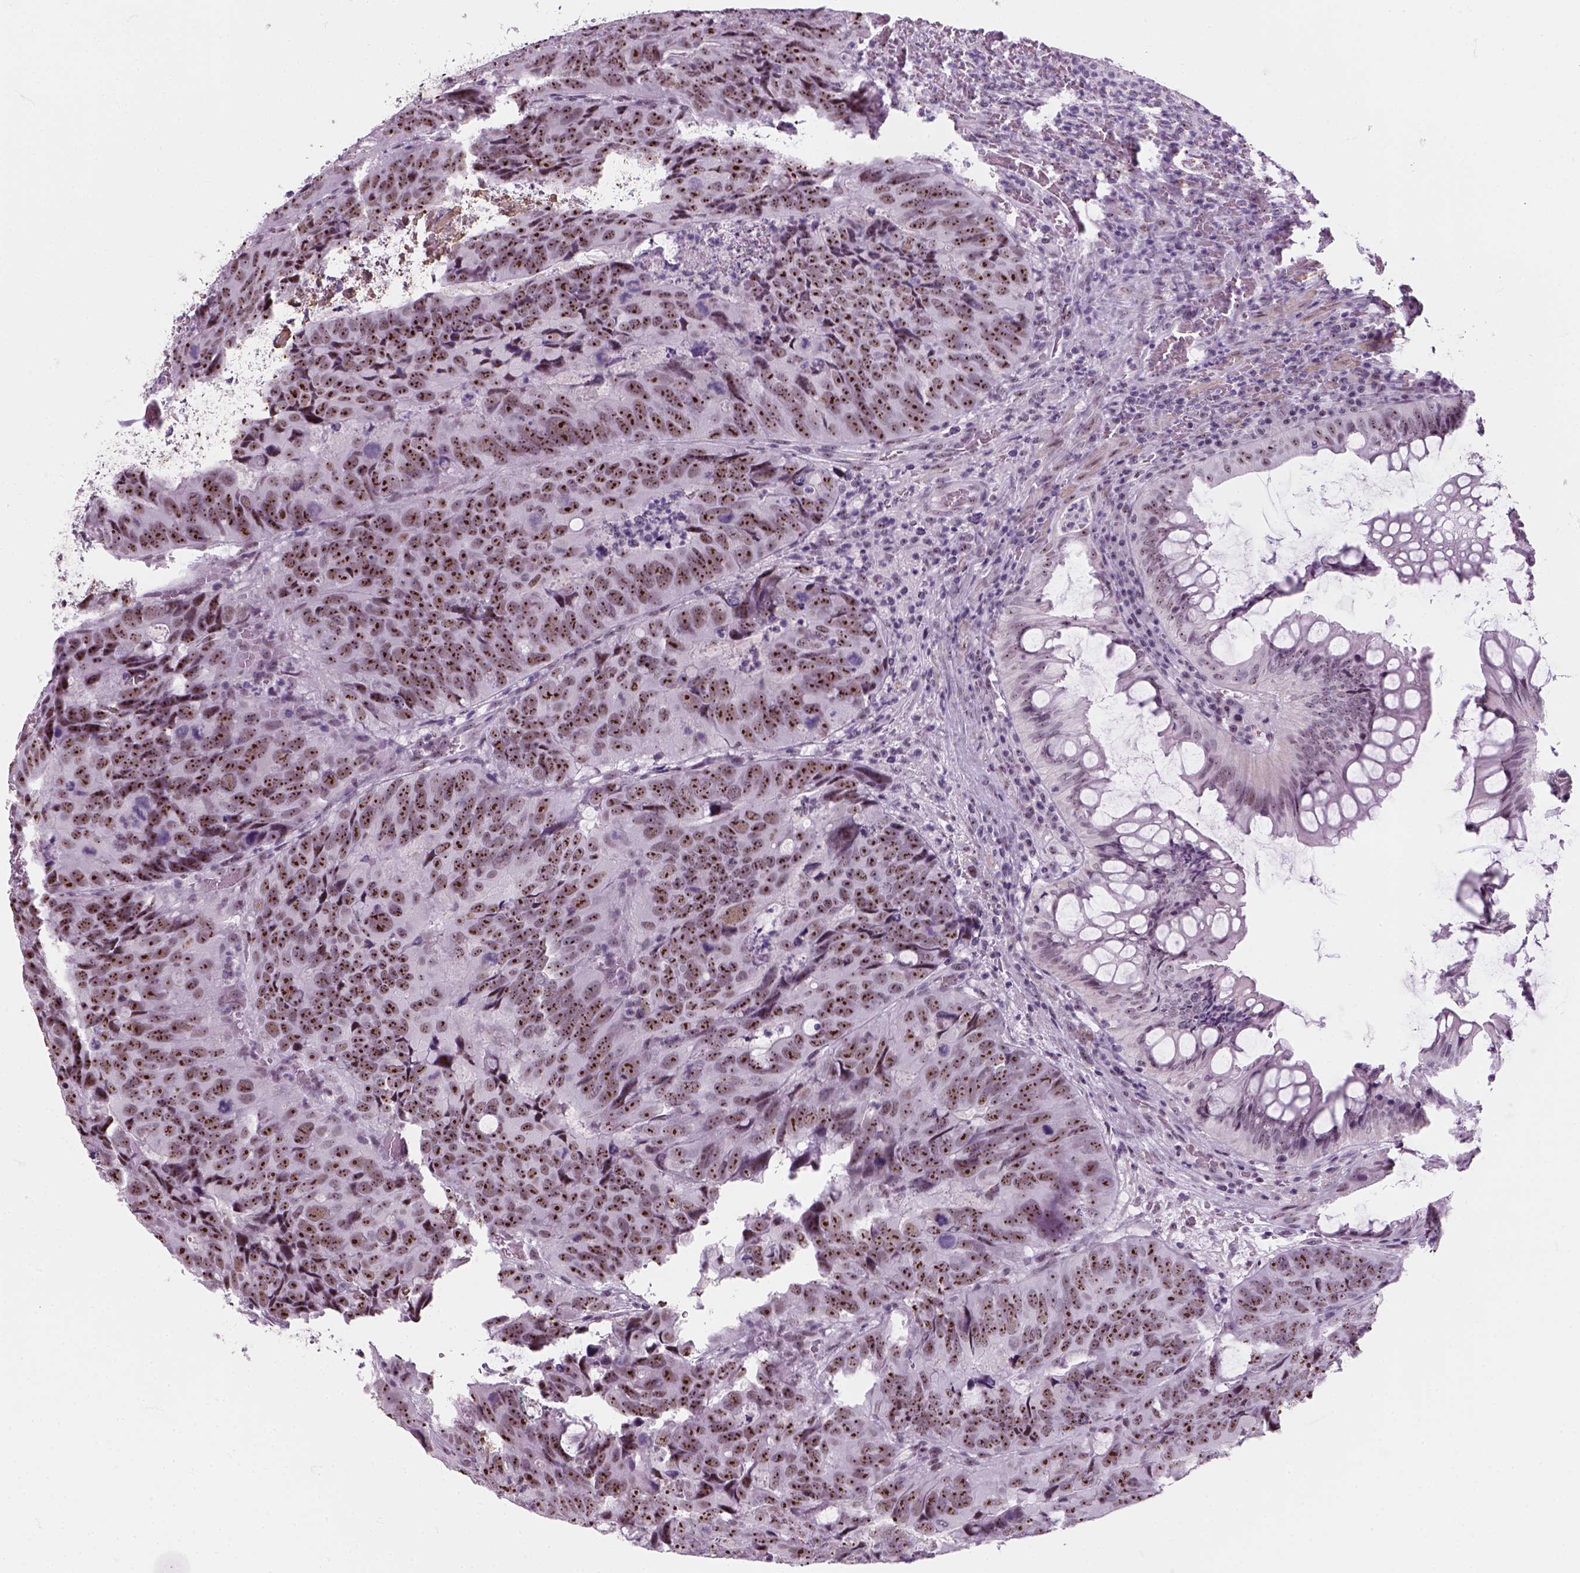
{"staining": {"intensity": "strong", "quantity": ">75%", "location": "nuclear"}, "tissue": "colorectal cancer", "cell_type": "Tumor cells", "image_type": "cancer", "snomed": [{"axis": "morphology", "description": "Adenocarcinoma, NOS"}, {"axis": "topography", "description": "Colon"}], "caption": "Strong nuclear staining for a protein is identified in approximately >75% of tumor cells of colorectal adenocarcinoma using IHC.", "gene": "ZNF865", "patient": {"sex": "male", "age": 79}}